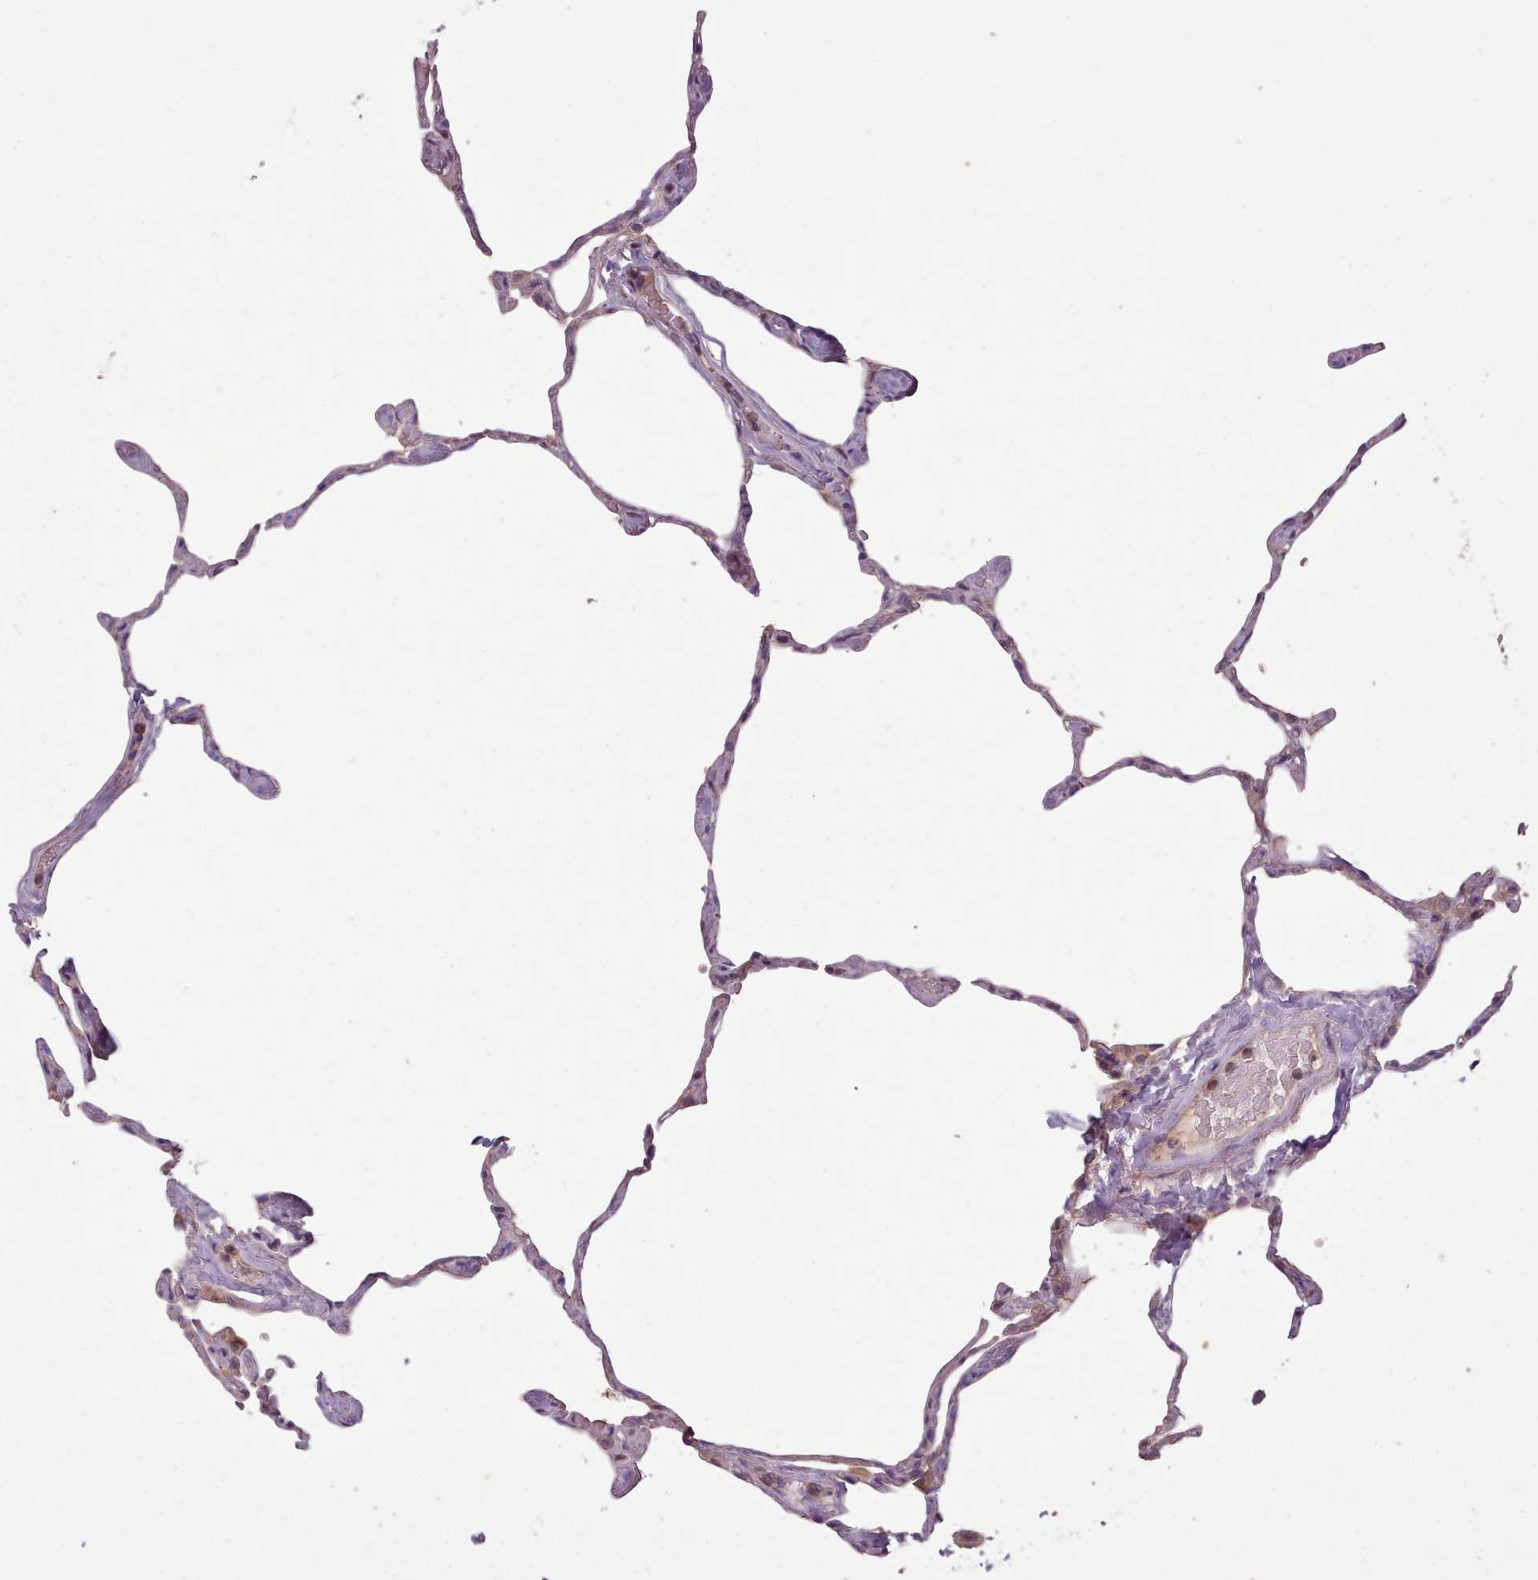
{"staining": {"intensity": "weak", "quantity": "25%-75%", "location": "cytoplasmic/membranous"}, "tissue": "lung", "cell_type": "Alveolar cells", "image_type": "normal", "snomed": [{"axis": "morphology", "description": "Normal tissue, NOS"}, {"axis": "topography", "description": "Lung"}], "caption": "Protein analysis of benign lung demonstrates weak cytoplasmic/membranous staining in about 25%-75% of alveolar cells. Using DAB (3,3'-diaminobenzidine) (brown) and hematoxylin (blue) stains, captured at high magnification using brightfield microscopy.", "gene": "NT5DC2", "patient": {"sex": "male", "age": 65}}